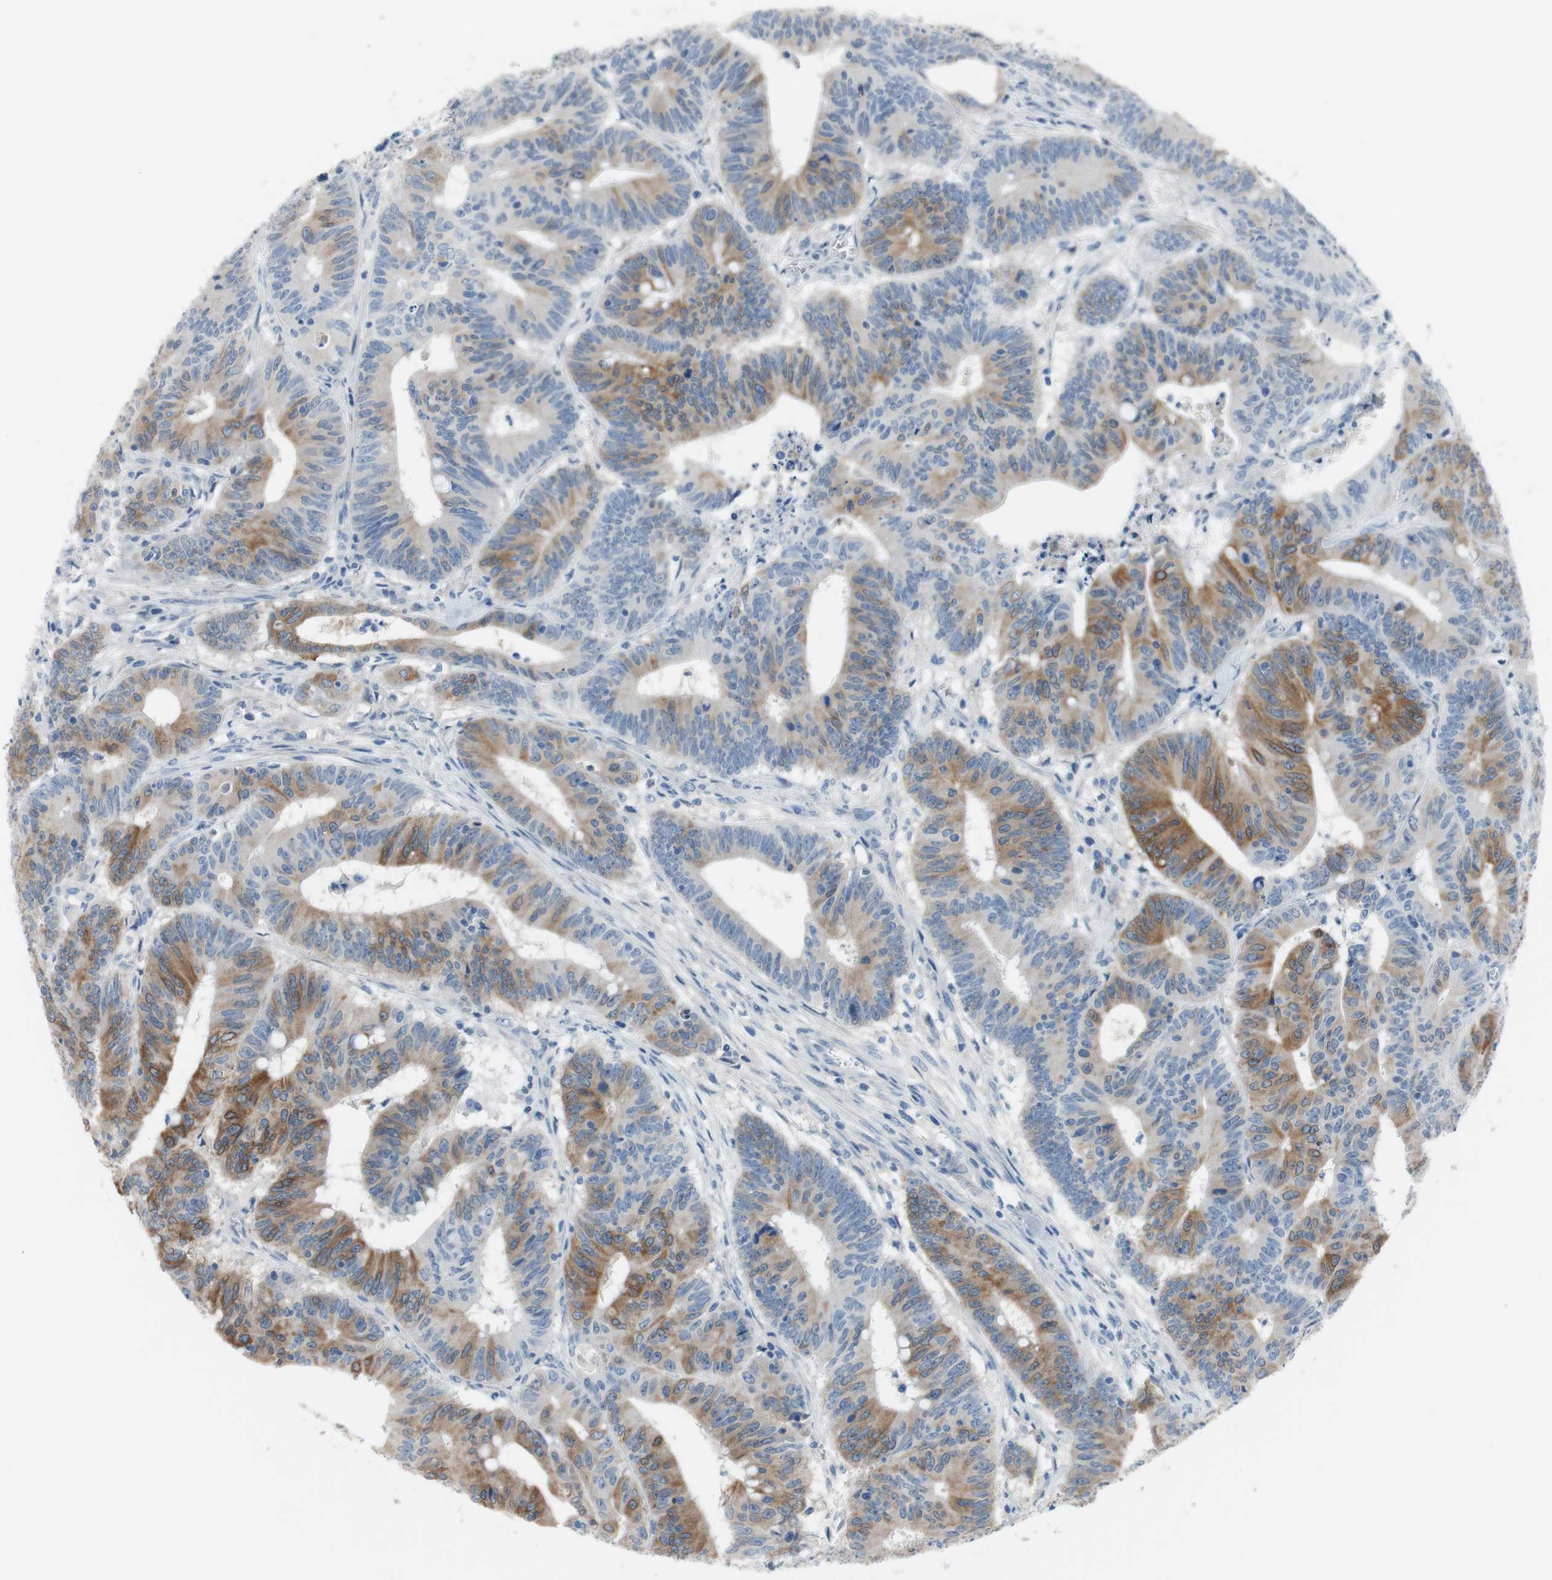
{"staining": {"intensity": "moderate", "quantity": ">75%", "location": "cytoplasmic/membranous"}, "tissue": "colorectal cancer", "cell_type": "Tumor cells", "image_type": "cancer", "snomed": [{"axis": "morphology", "description": "Adenocarcinoma, NOS"}, {"axis": "topography", "description": "Colon"}], "caption": "Immunohistochemistry photomicrograph of human colorectal cancer stained for a protein (brown), which exhibits medium levels of moderate cytoplasmic/membranous expression in approximately >75% of tumor cells.", "gene": "FDFT1", "patient": {"sex": "male", "age": 45}}